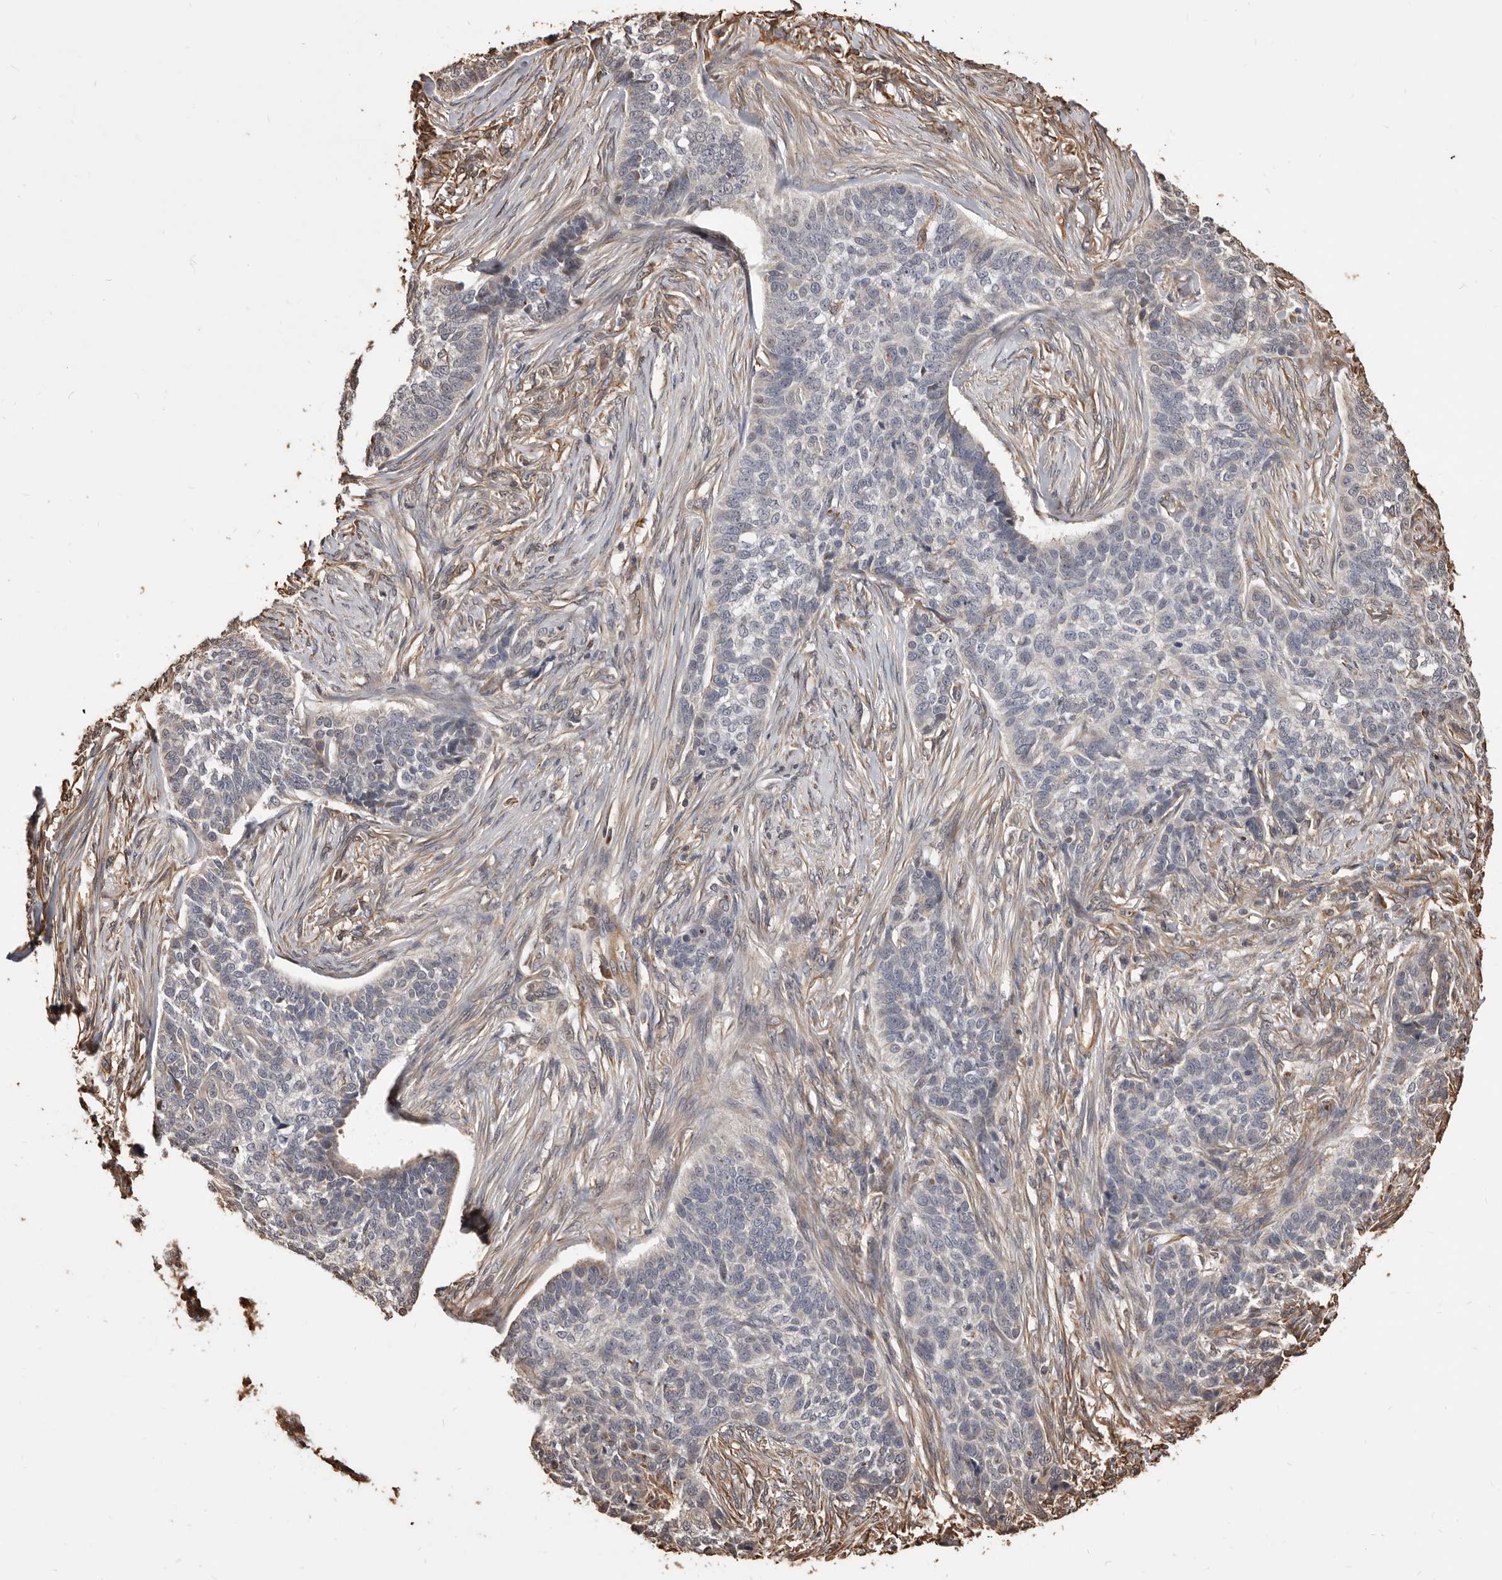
{"staining": {"intensity": "negative", "quantity": "none", "location": "none"}, "tissue": "skin cancer", "cell_type": "Tumor cells", "image_type": "cancer", "snomed": [{"axis": "morphology", "description": "Basal cell carcinoma"}, {"axis": "topography", "description": "Skin"}], "caption": "Human skin basal cell carcinoma stained for a protein using IHC demonstrates no expression in tumor cells.", "gene": "ALPK1", "patient": {"sex": "male", "age": 85}}